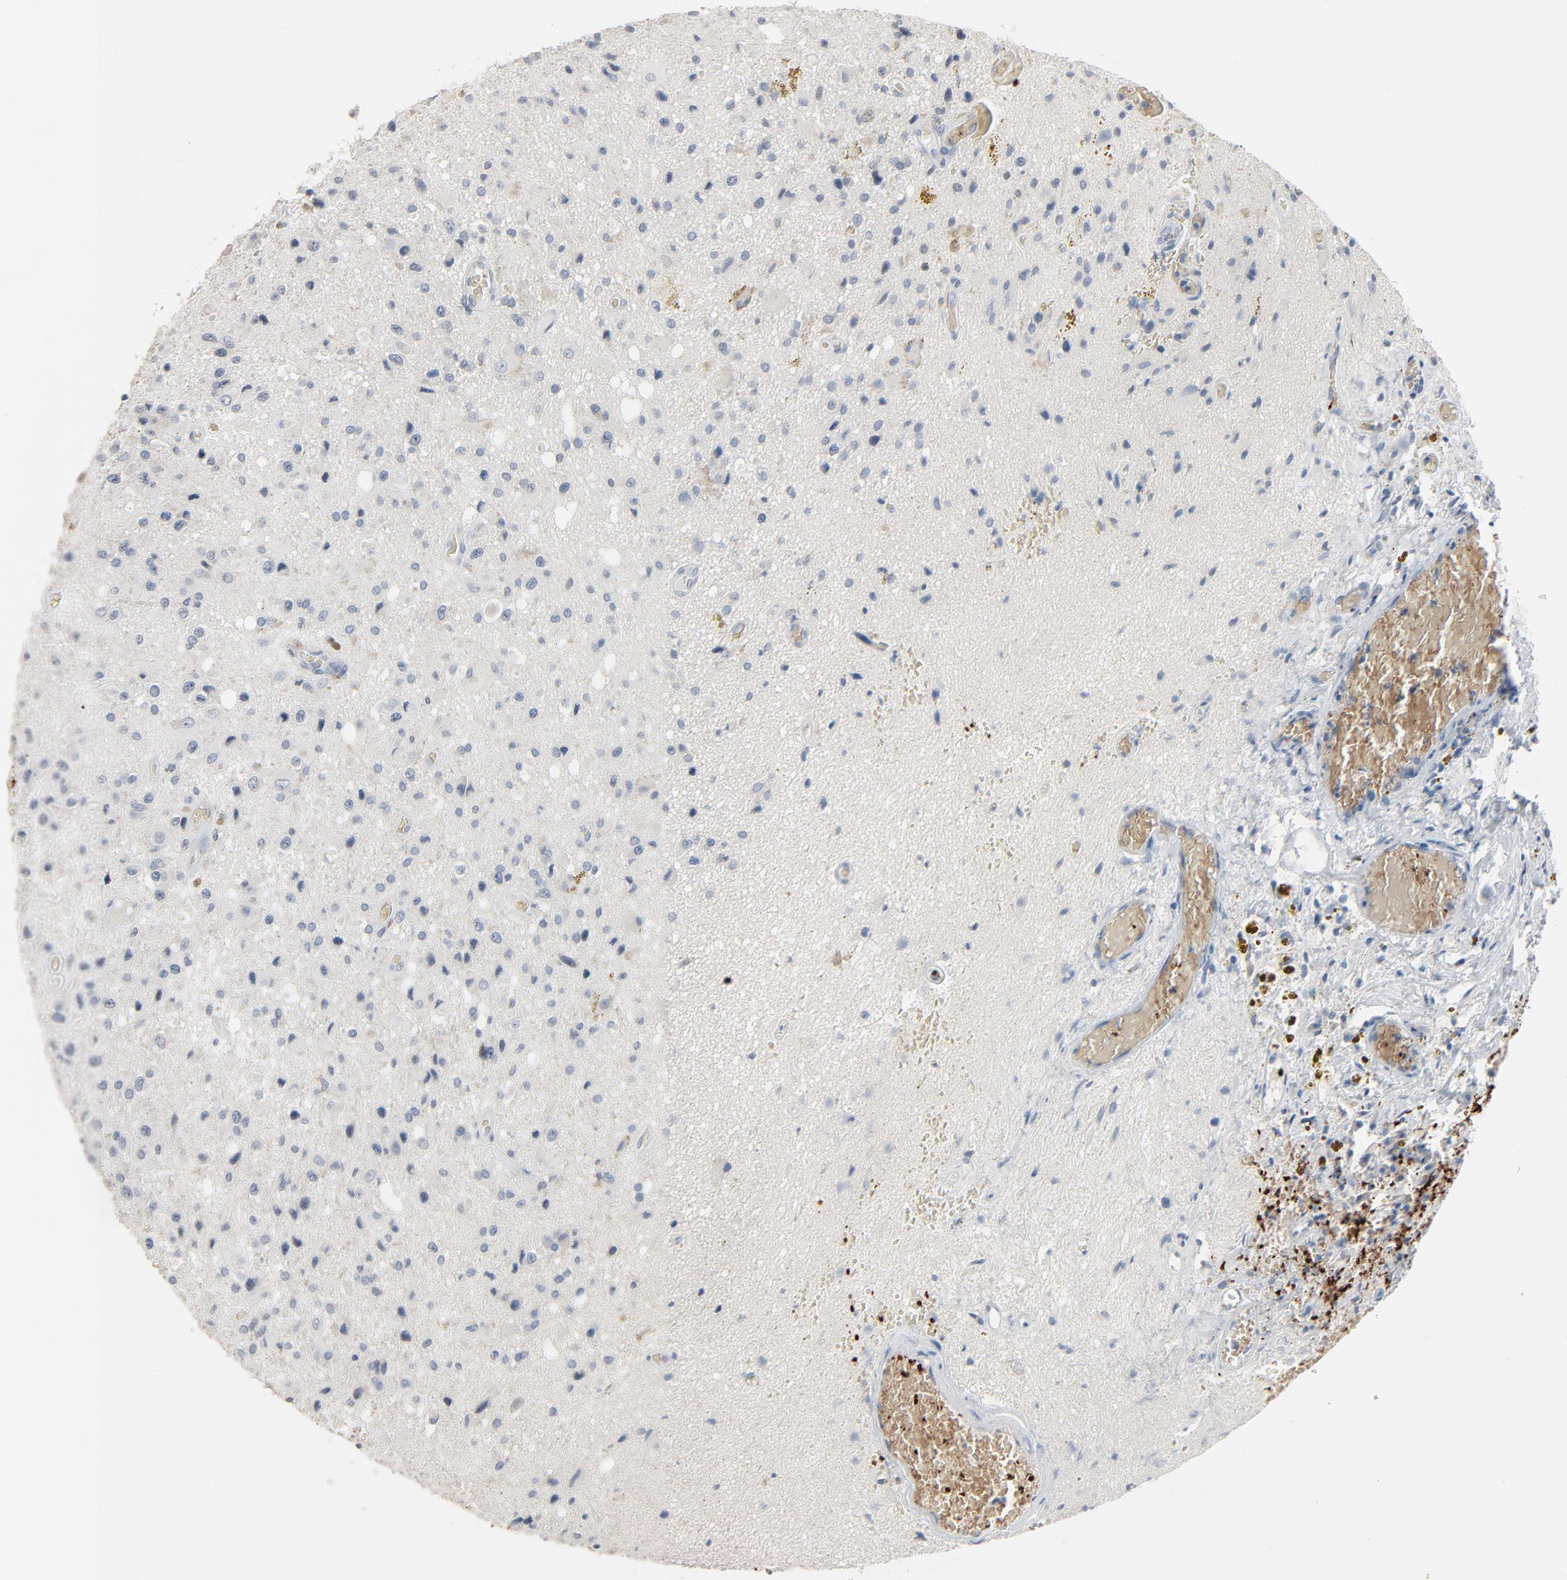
{"staining": {"intensity": "negative", "quantity": "none", "location": "none"}, "tissue": "glioma", "cell_type": "Tumor cells", "image_type": "cancer", "snomed": [{"axis": "morphology", "description": "Glioma, malignant, Low grade"}, {"axis": "topography", "description": "Brain"}], "caption": "DAB immunohistochemical staining of malignant low-grade glioma displays no significant expression in tumor cells.", "gene": "SAGE1", "patient": {"sex": "male", "age": 58}}